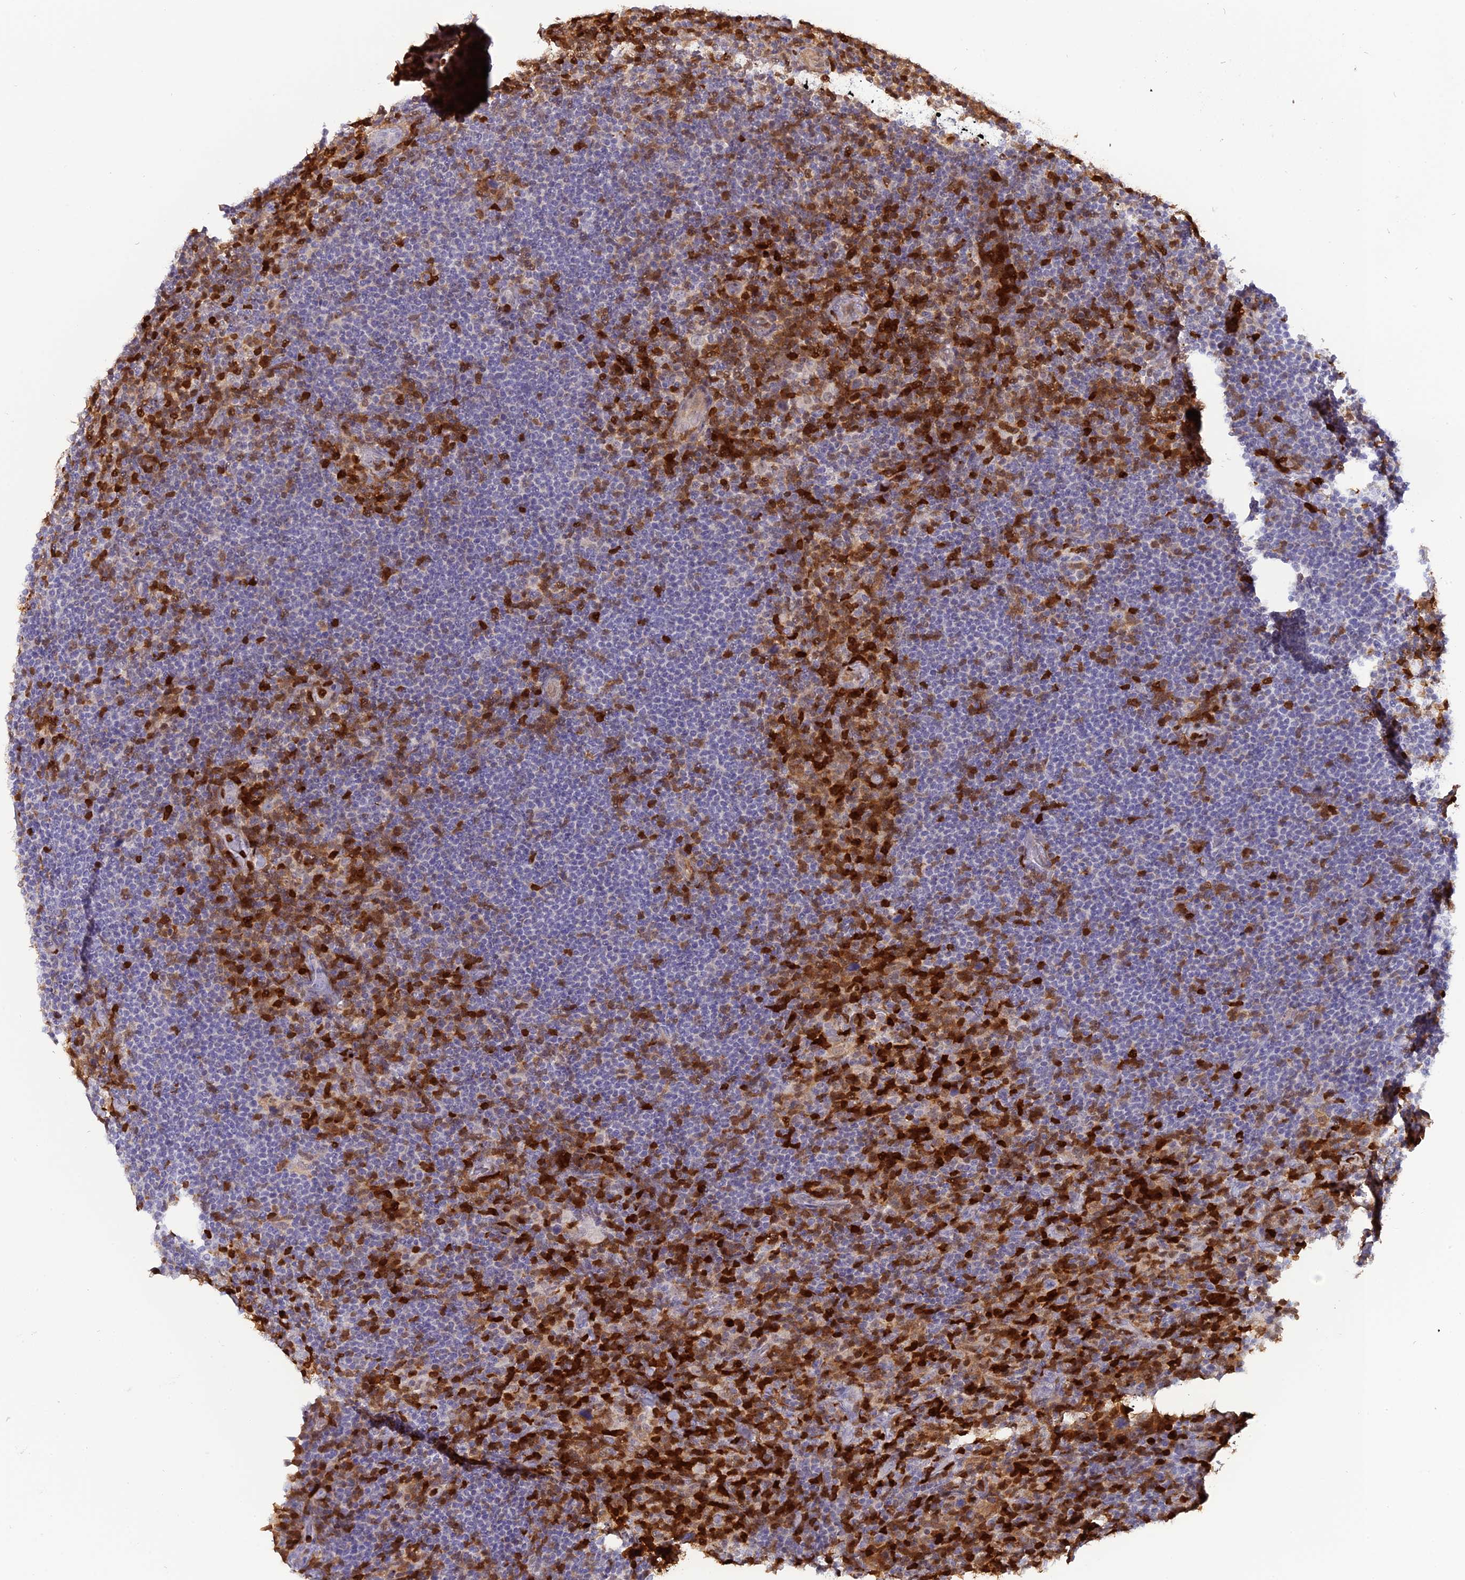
{"staining": {"intensity": "negative", "quantity": "none", "location": "none"}, "tissue": "lymphoma", "cell_type": "Tumor cells", "image_type": "cancer", "snomed": [{"axis": "morphology", "description": "Hodgkin's disease, NOS"}, {"axis": "topography", "description": "Lymph node"}], "caption": "Immunohistochemical staining of lymphoma demonstrates no significant positivity in tumor cells.", "gene": "PGBD4", "patient": {"sex": "female", "age": 57}}